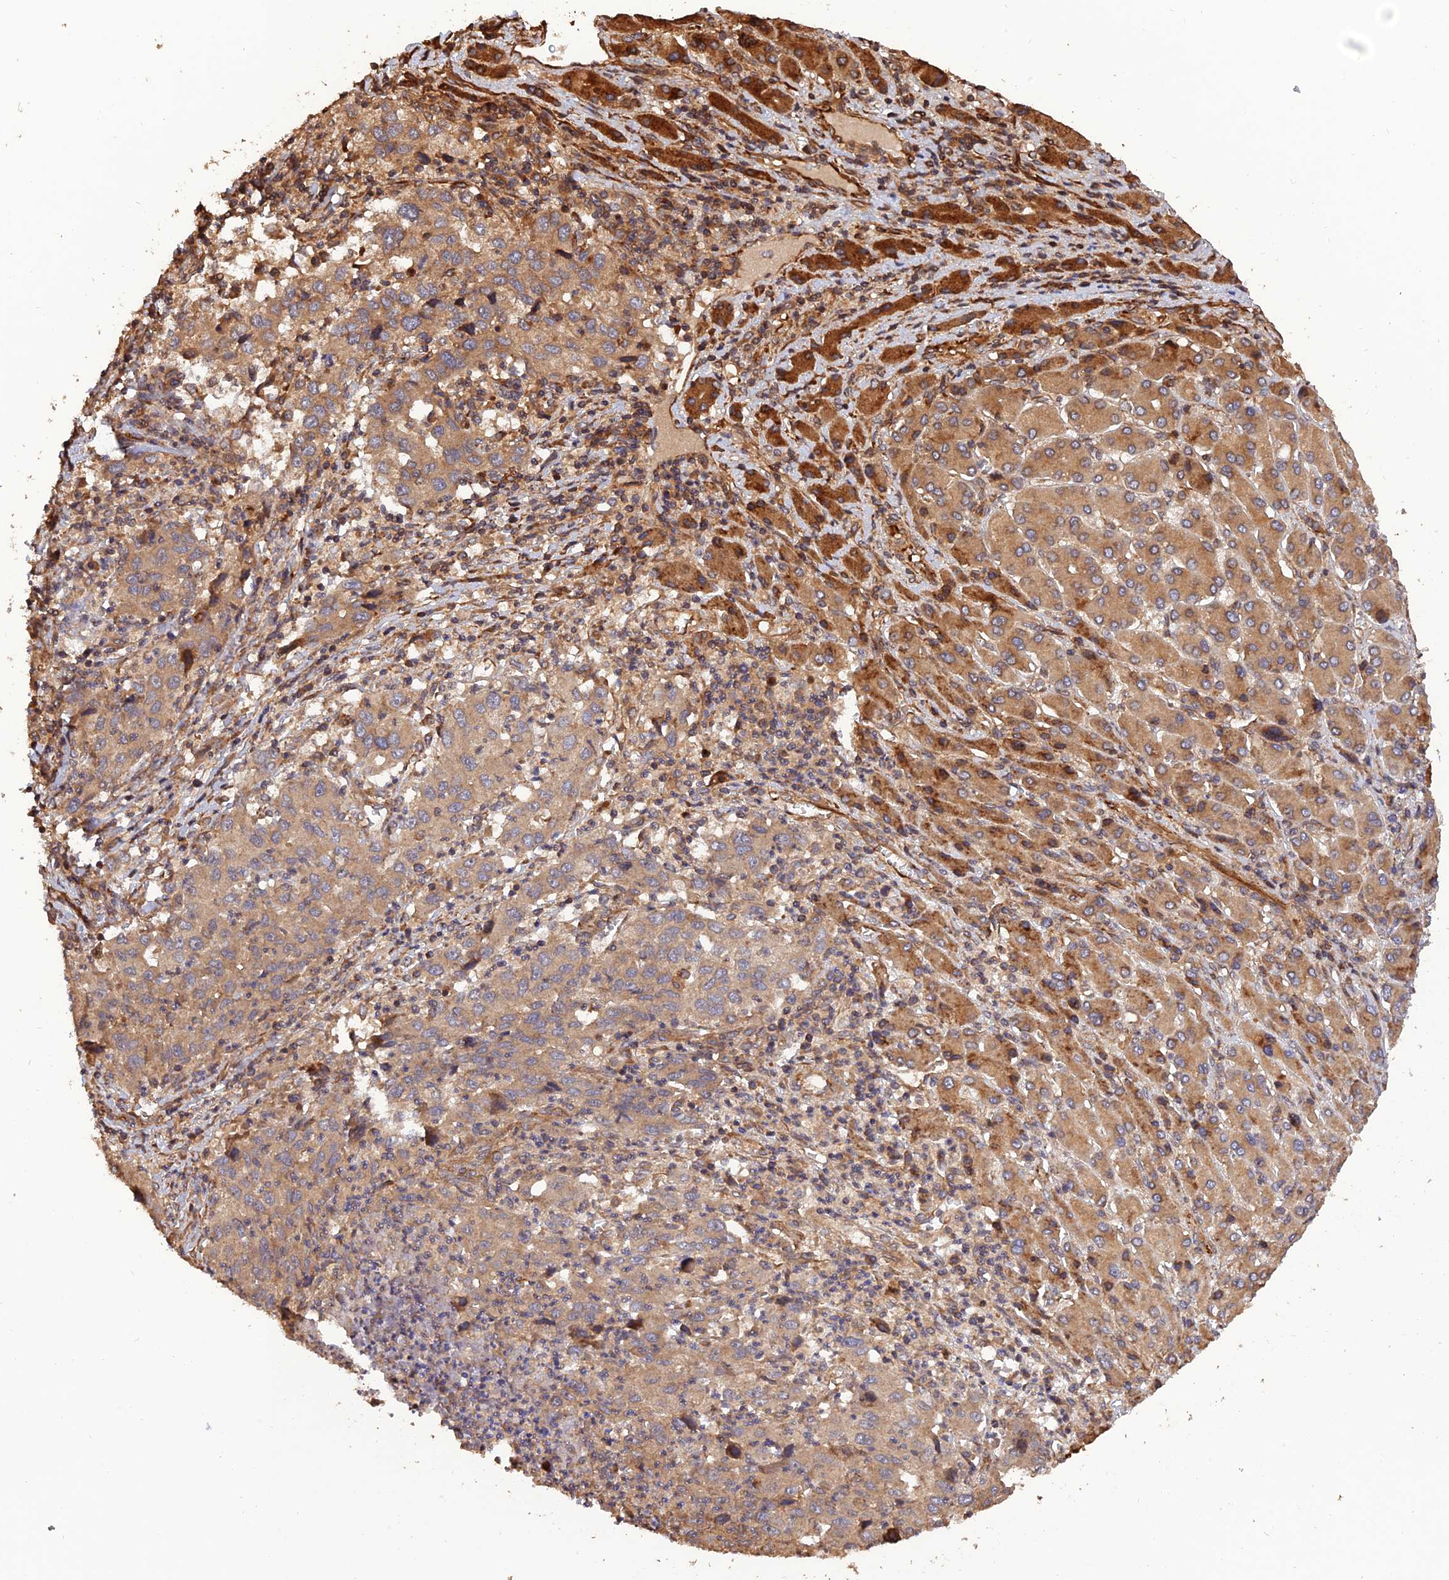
{"staining": {"intensity": "moderate", "quantity": "25%-75%", "location": "cytoplasmic/membranous"}, "tissue": "liver cancer", "cell_type": "Tumor cells", "image_type": "cancer", "snomed": [{"axis": "morphology", "description": "Carcinoma, Hepatocellular, NOS"}, {"axis": "topography", "description": "Liver"}], "caption": "Protein staining of hepatocellular carcinoma (liver) tissue exhibits moderate cytoplasmic/membranous staining in approximately 25%-75% of tumor cells.", "gene": "CREBL2", "patient": {"sex": "male", "age": 63}}